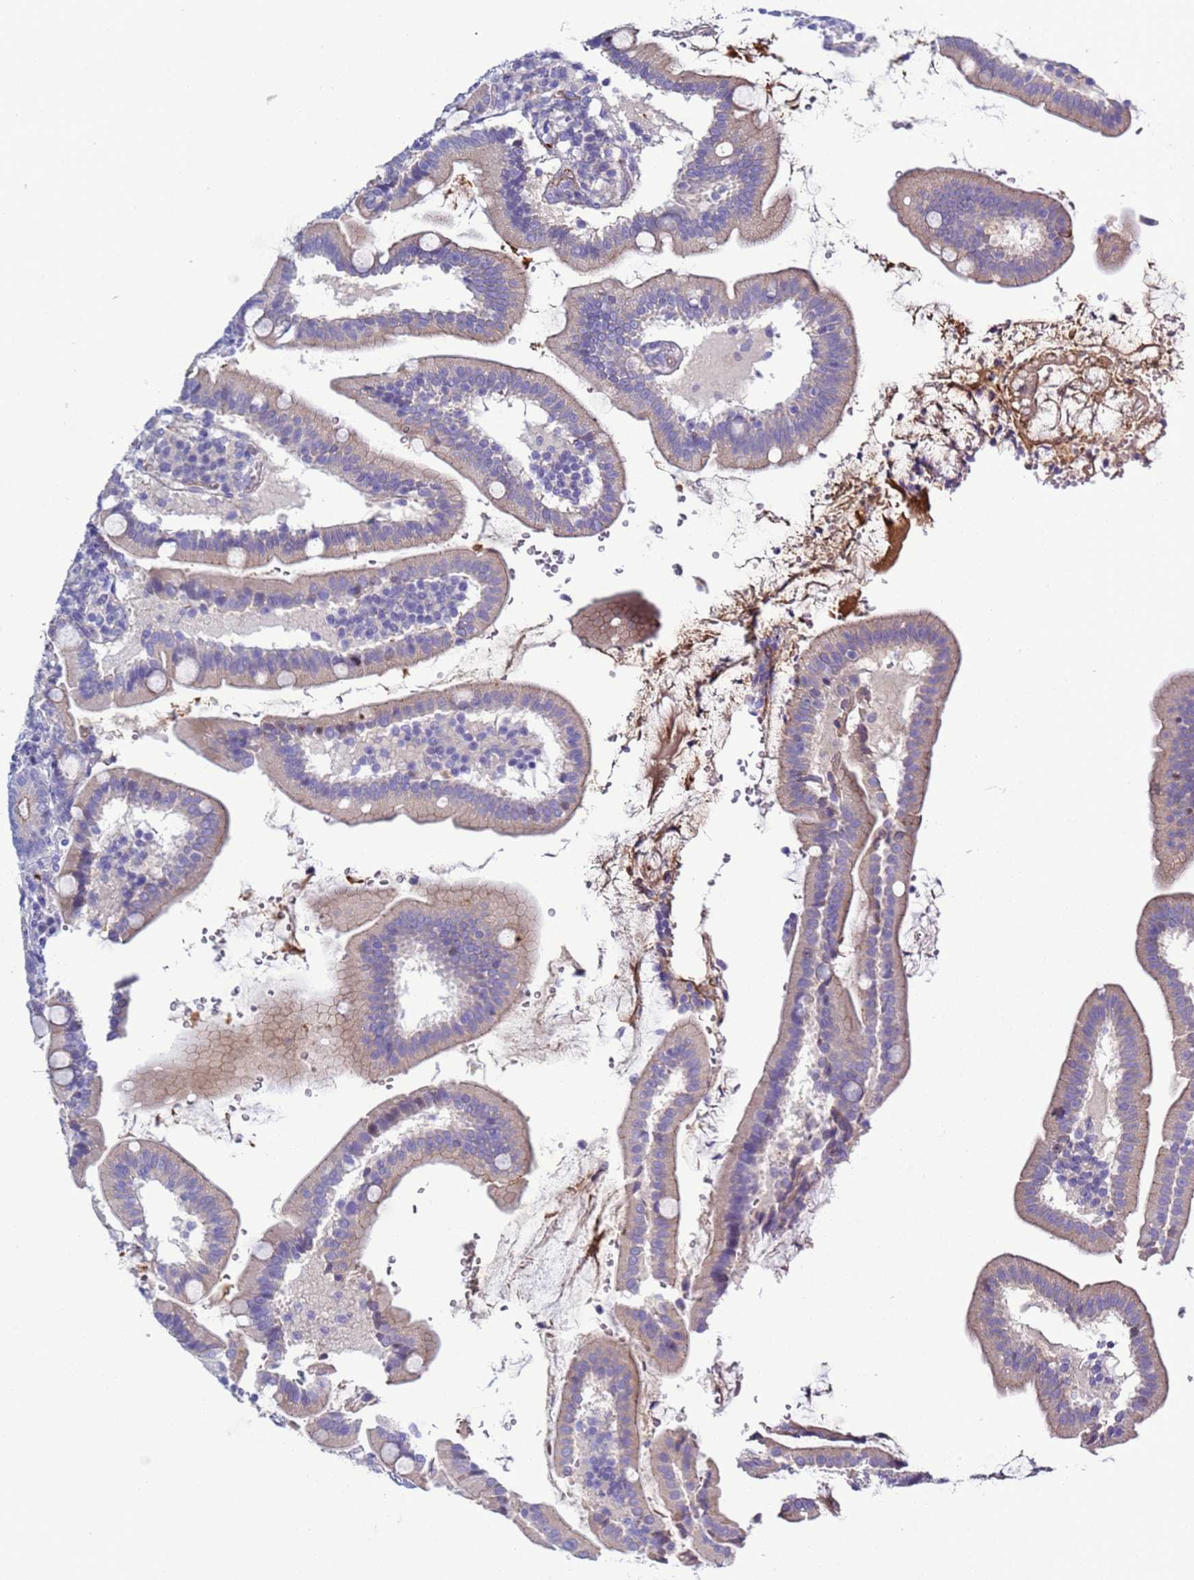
{"staining": {"intensity": "weak", "quantity": "<25%", "location": "cytoplasmic/membranous"}, "tissue": "duodenum", "cell_type": "Glandular cells", "image_type": "normal", "snomed": [{"axis": "morphology", "description": "Normal tissue, NOS"}, {"axis": "topography", "description": "Duodenum"}], "caption": "Immunohistochemistry (IHC) histopathology image of benign human duodenum stained for a protein (brown), which exhibits no staining in glandular cells. (Brightfield microscopy of DAB IHC at high magnification).", "gene": "C4orf46", "patient": {"sex": "female", "age": 67}}